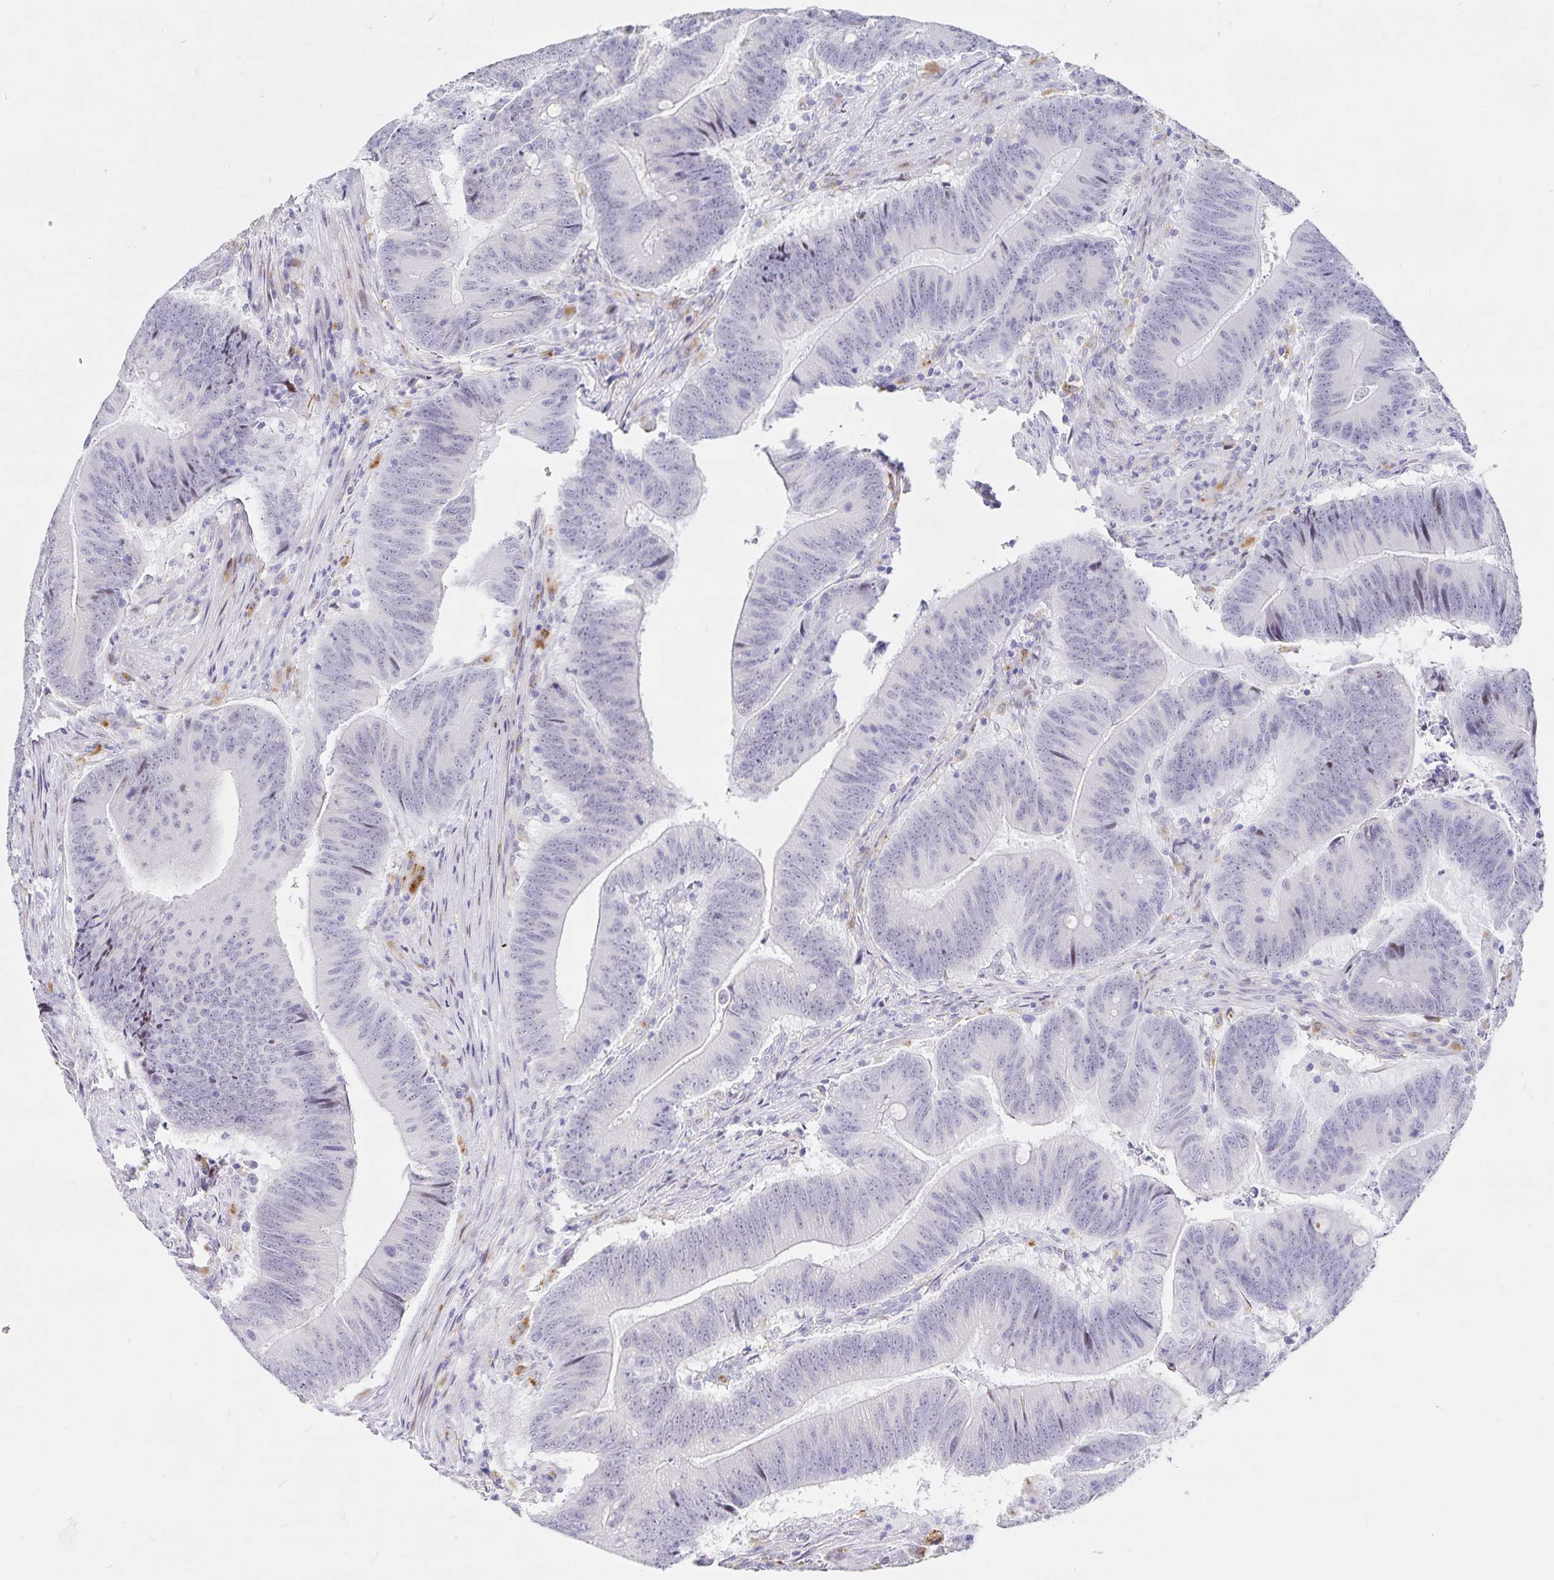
{"staining": {"intensity": "negative", "quantity": "none", "location": "none"}, "tissue": "colorectal cancer", "cell_type": "Tumor cells", "image_type": "cancer", "snomed": [{"axis": "morphology", "description": "Adenocarcinoma, NOS"}, {"axis": "topography", "description": "Colon"}], "caption": "Immunohistochemistry (IHC) of adenocarcinoma (colorectal) reveals no positivity in tumor cells.", "gene": "KBTBD13", "patient": {"sex": "female", "age": 87}}